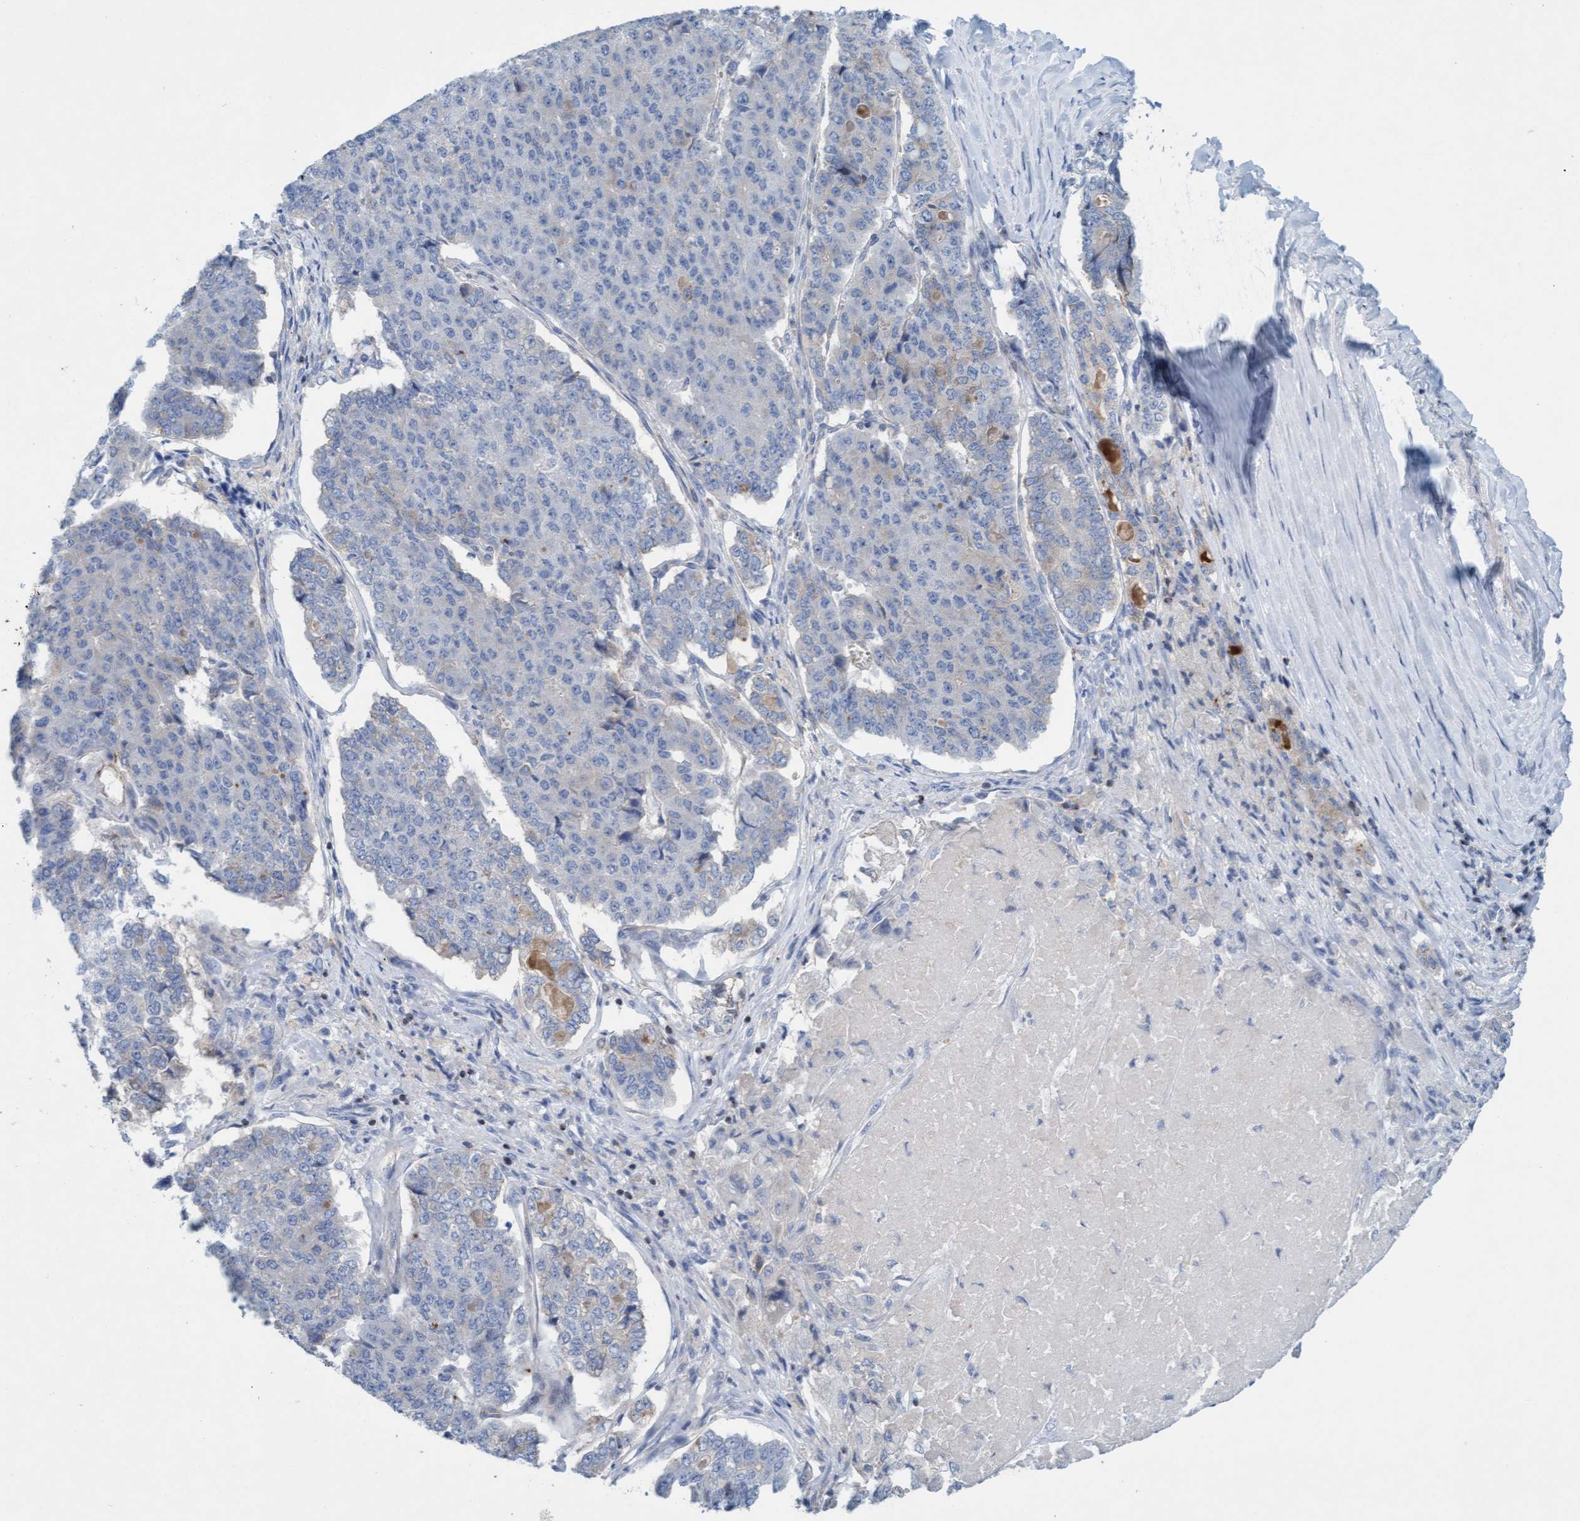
{"staining": {"intensity": "weak", "quantity": "<25%", "location": "cytoplasmic/membranous"}, "tissue": "pancreatic cancer", "cell_type": "Tumor cells", "image_type": "cancer", "snomed": [{"axis": "morphology", "description": "Adenocarcinoma, NOS"}, {"axis": "topography", "description": "Pancreas"}], "caption": "Immunohistochemistry photomicrograph of human pancreatic adenocarcinoma stained for a protein (brown), which exhibits no positivity in tumor cells. (DAB (3,3'-diaminobenzidine) immunohistochemistry (IHC), high magnification).", "gene": "SIGIRR", "patient": {"sex": "male", "age": 50}}